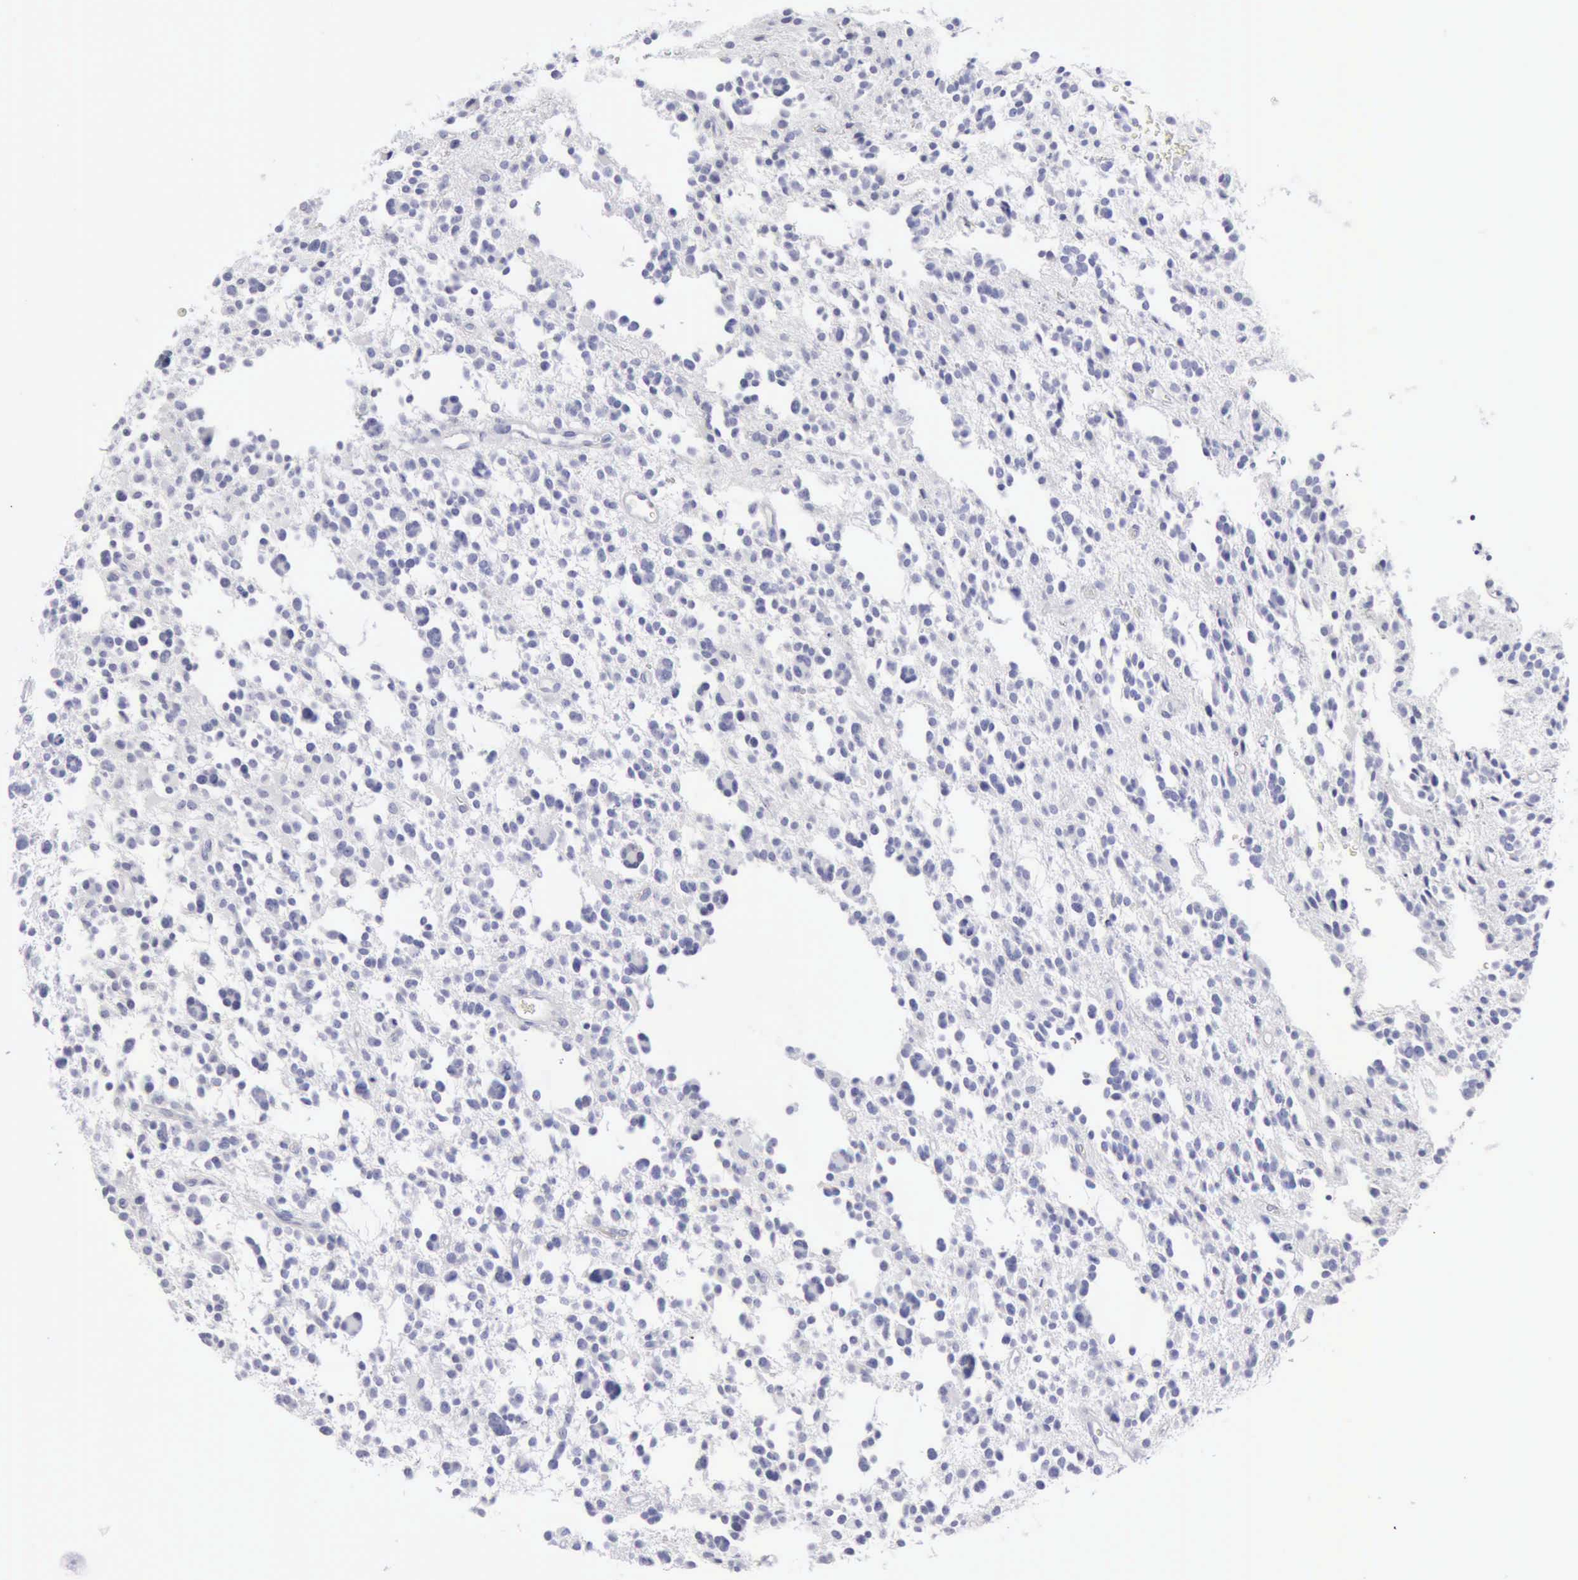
{"staining": {"intensity": "negative", "quantity": "none", "location": "none"}, "tissue": "glioma", "cell_type": "Tumor cells", "image_type": "cancer", "snomed": [{"axis": "morphology", "description": "Glioma, malignant, Low grade"}, {"axis": "topography", "description": "Brain"}], "caption": "The immunohistochemistry (IHC) image has no significant expression in tumor cells of low-grade glioma (malignant) tissue.", "gene": "KRT5", "patient": {"sex": "female", "age": 36}}